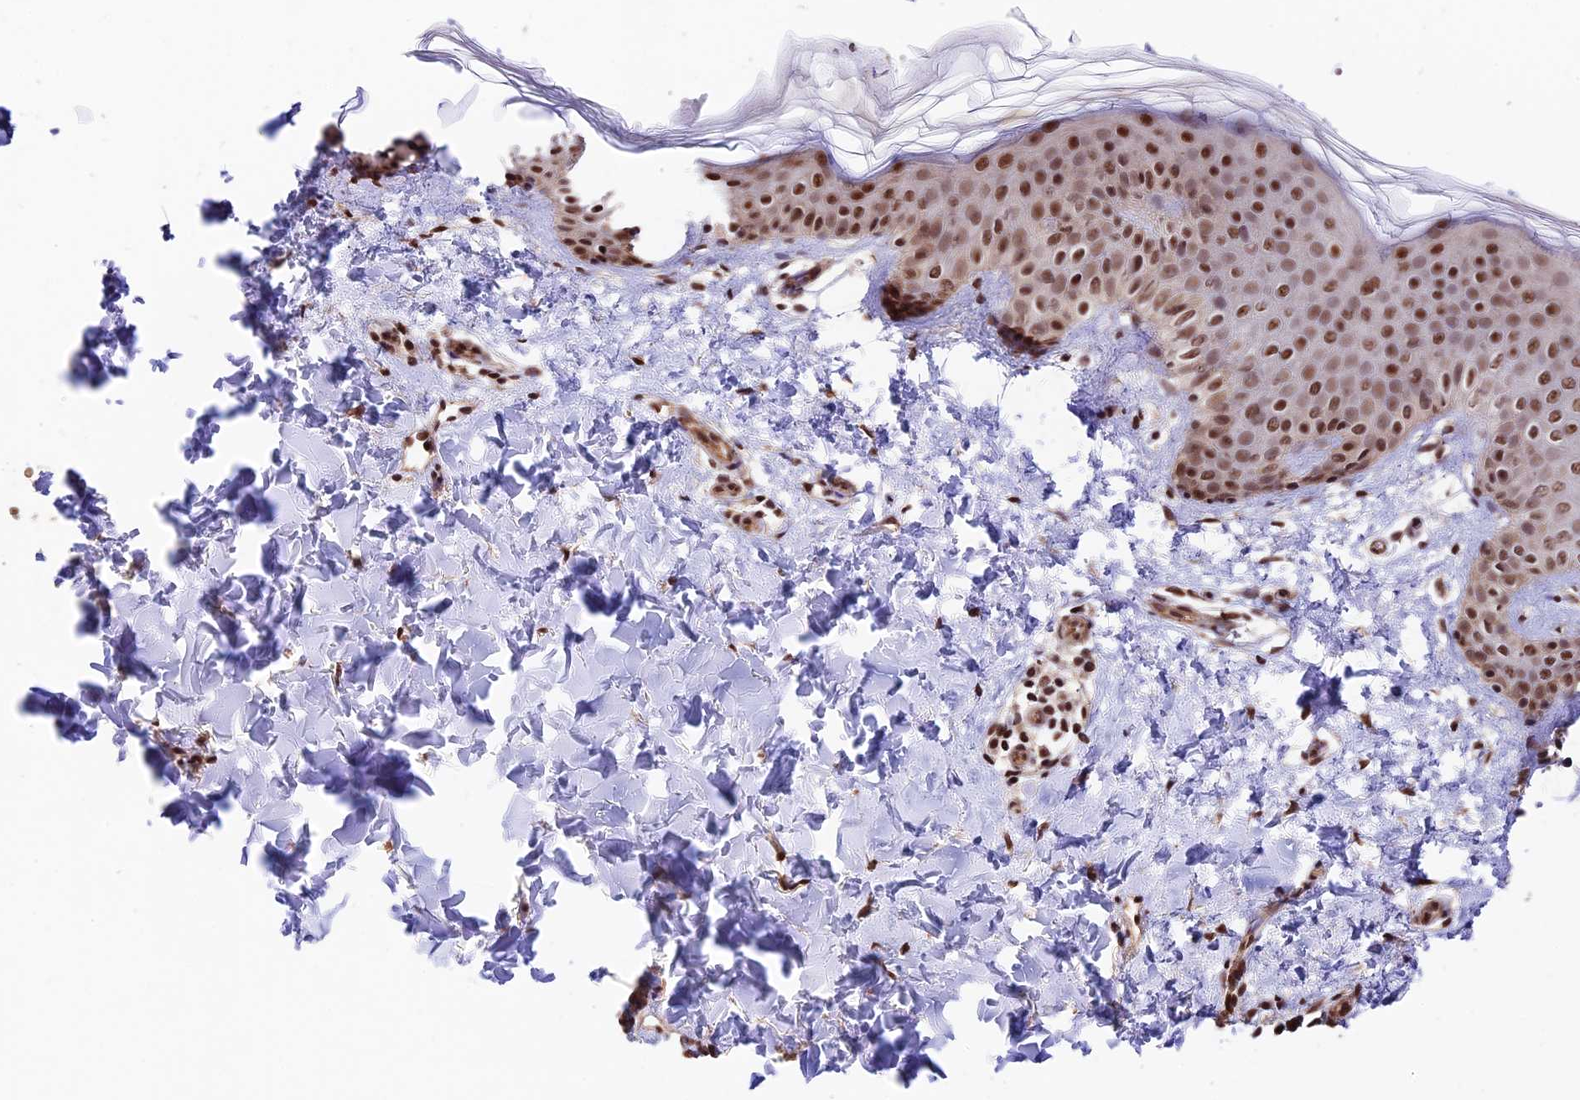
{"staining": {"intensity": "strong", "quantity": ">75%", "location": "nuclear"}, "tissue": "skin", "cell_type": "Fibroblasts", "image_type": "normal", "snomed": [{"axis": "morphology", "description": "Normal tissue, NOS"}, {"axis": "topography", "description": "Skin"}], "caption": "Skin stained with a protein marker displays strong staining in fibroblasts.", "gene": "RBM42", "patient": {"sex": "female", "age": 58}}